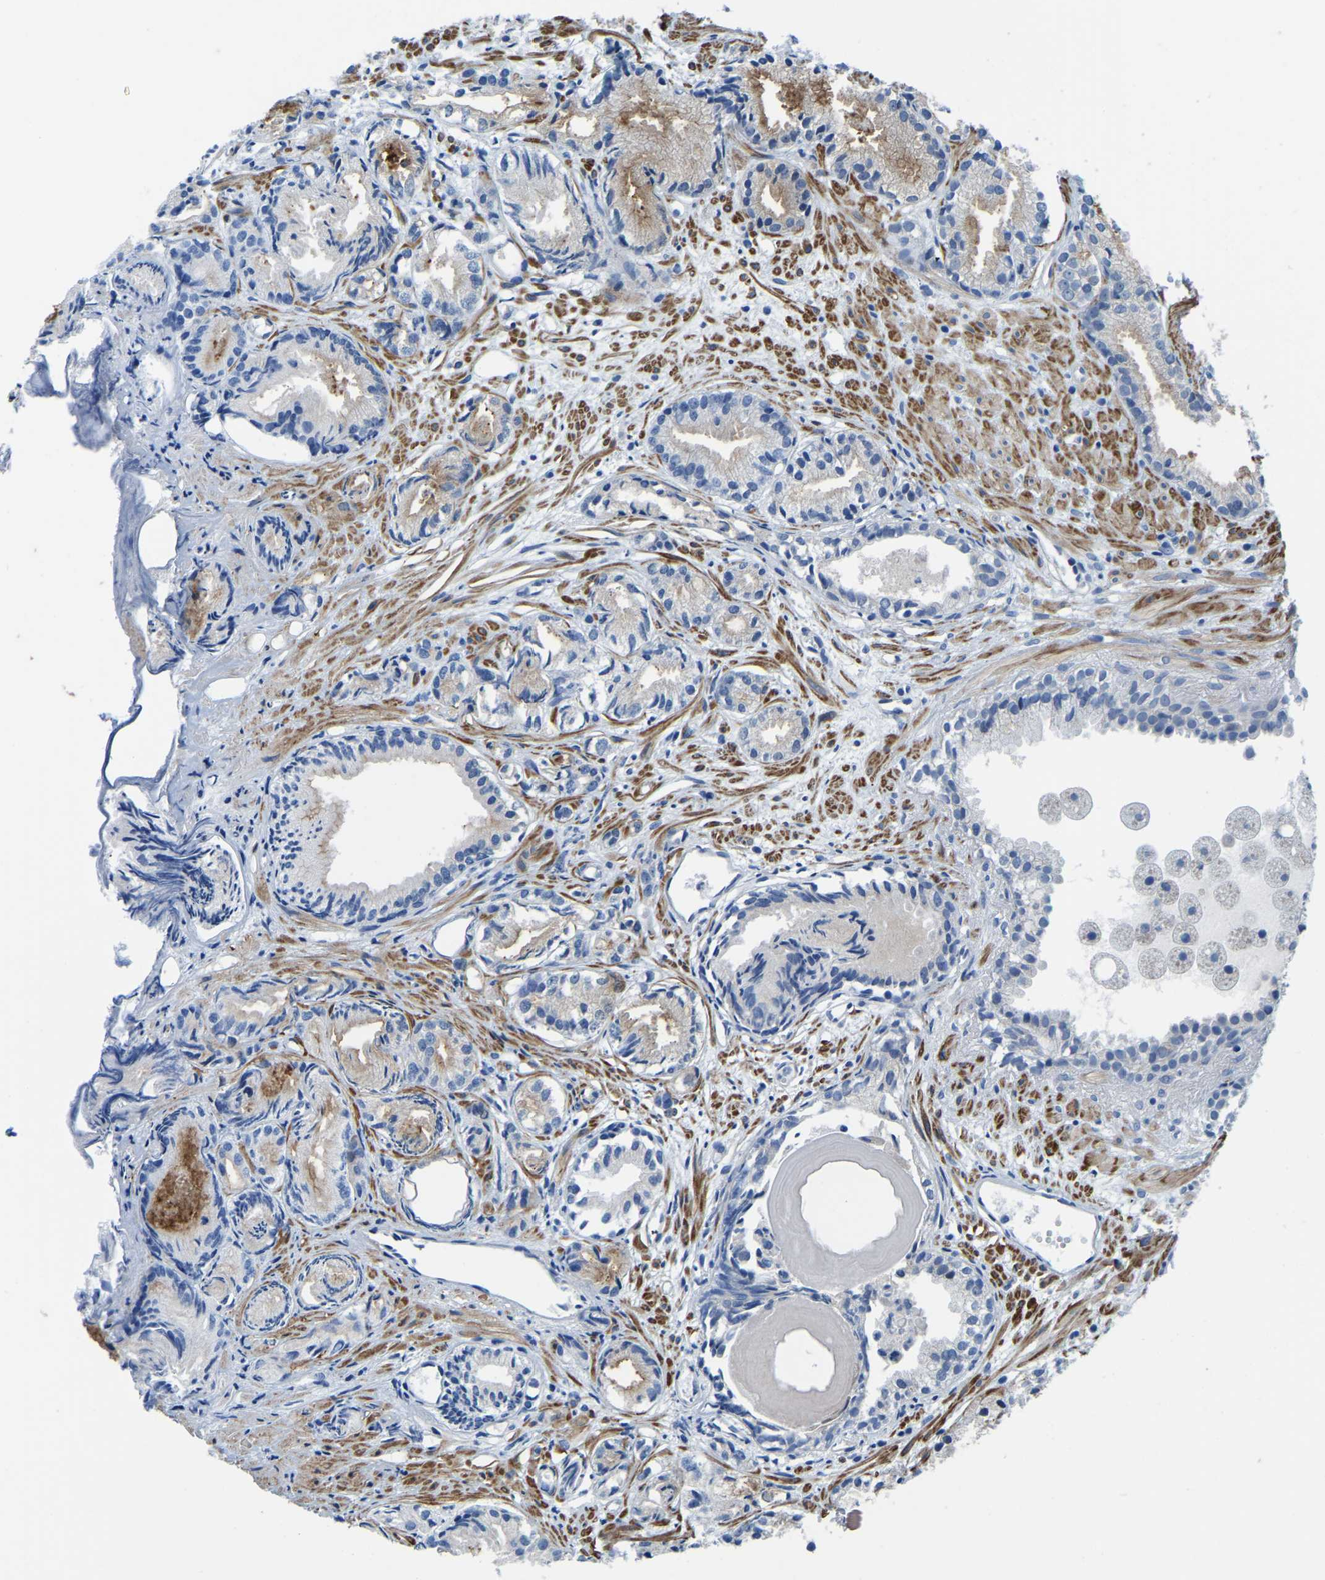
{"staining": {"intensity": "negative", "quantity": "none", "location": "none"}, "tissue": "prostate cancer", "cell_type": "Tumor cells", "image_type": "cancer", "snomed": [{"axis": "morphology", "description": "Adenocarcinoma, Low grade"}, {"axis": "topography", "description": "Prostate"}], "caption": "An immunohistochemistry photomicrograph of prostate adenocarcinoma (low-grade) is shown. There is no staining in tumor cells of prostate adenocarcinoma (low-grade).", "gene": "LIAS", "patient": {"sex": "male", "age": 72}}